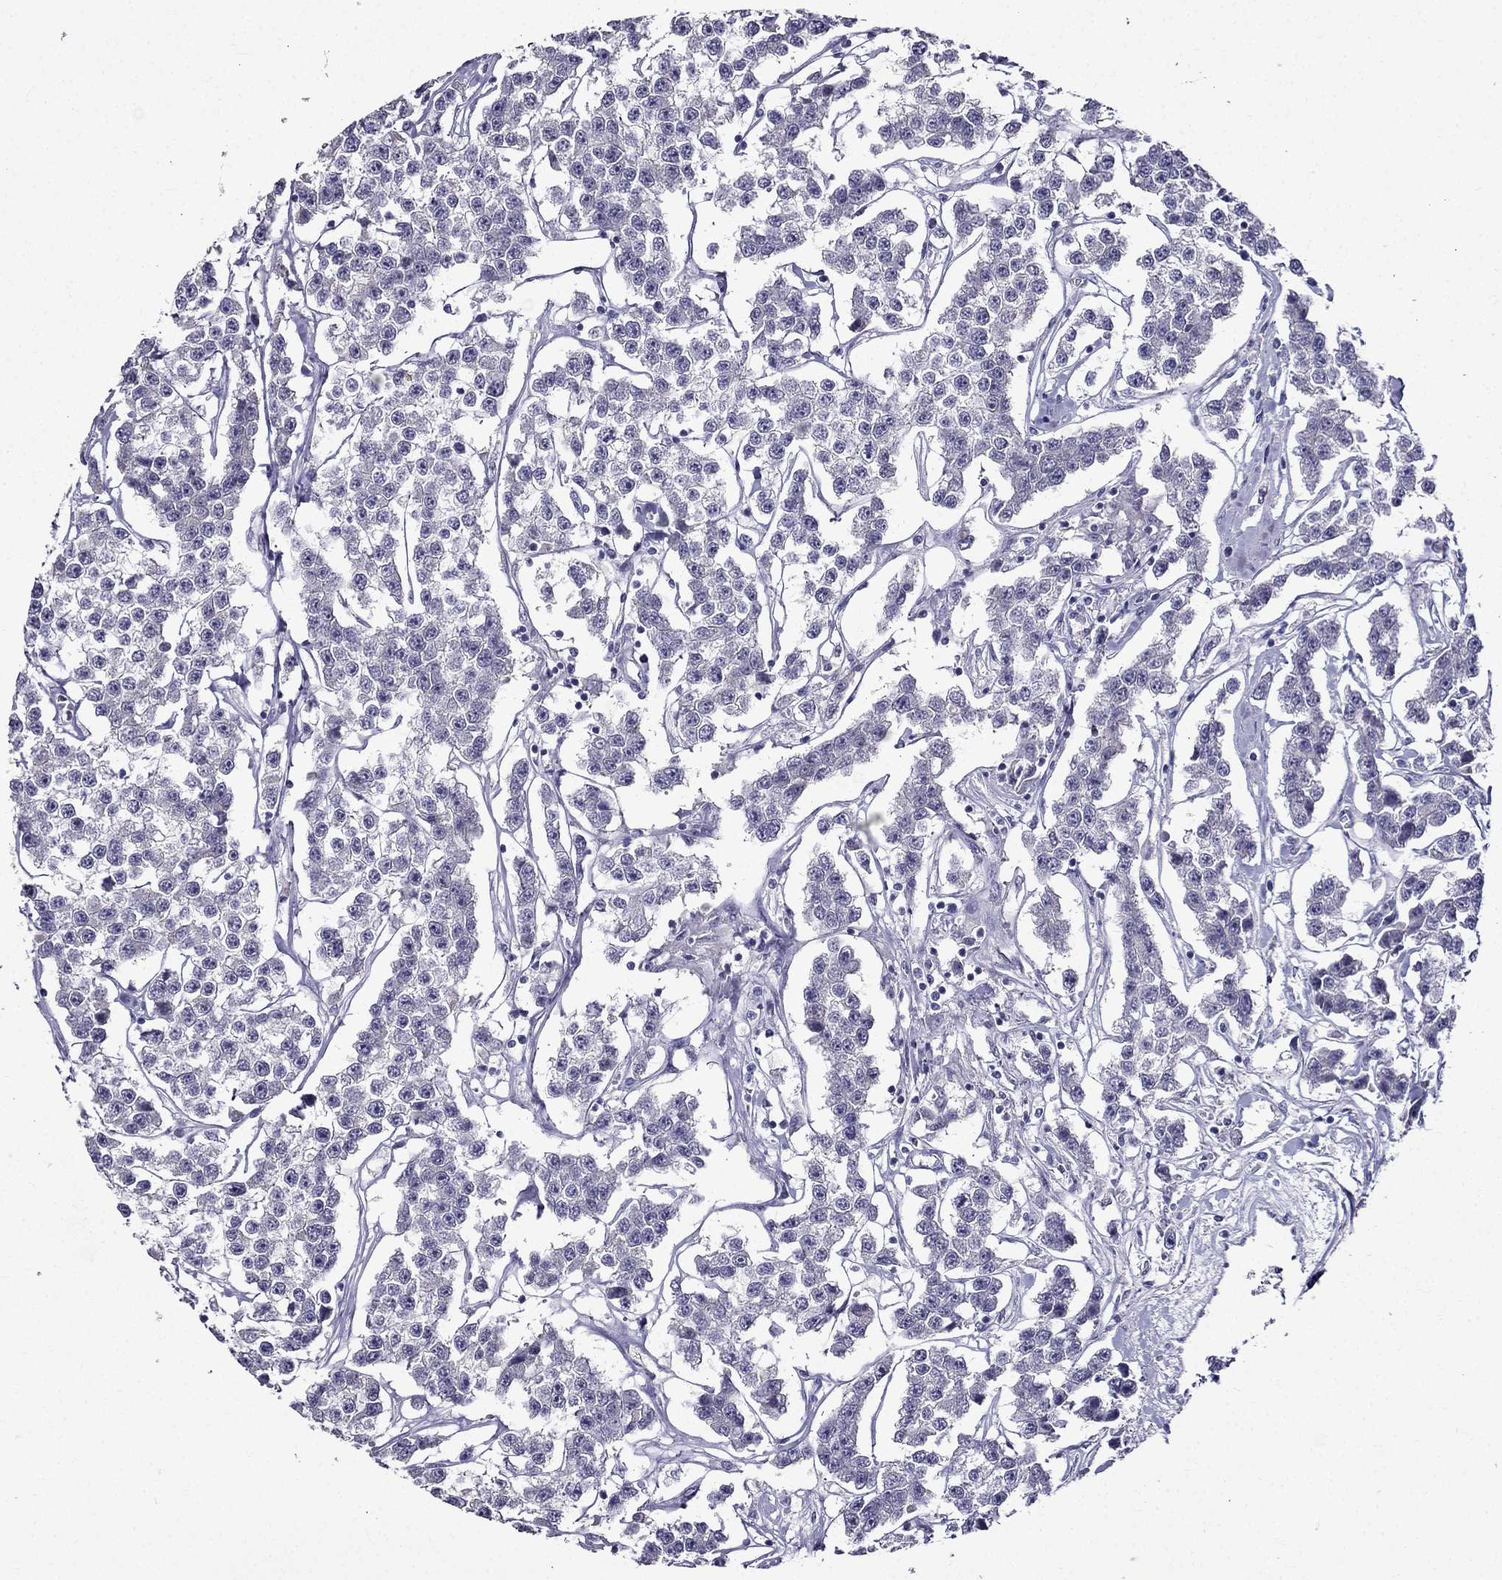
{"staining": {"intensity": "negative", "quantity": "none", "location": "none"}, "tissue": "testis cancer", "cell_type": "Tumor cells", "image_type": "cancer", "snomed": [{"axis": "morphology", "description": "Seminoma, NOS"}, {"axis": "topography", "description": "Testis"}], "caption": "The image demonstrates no staining of tumor cells in testis cancer (seminoma).", "gene": "DUSP15", "patient": {"sex": "male", "age": 59}}